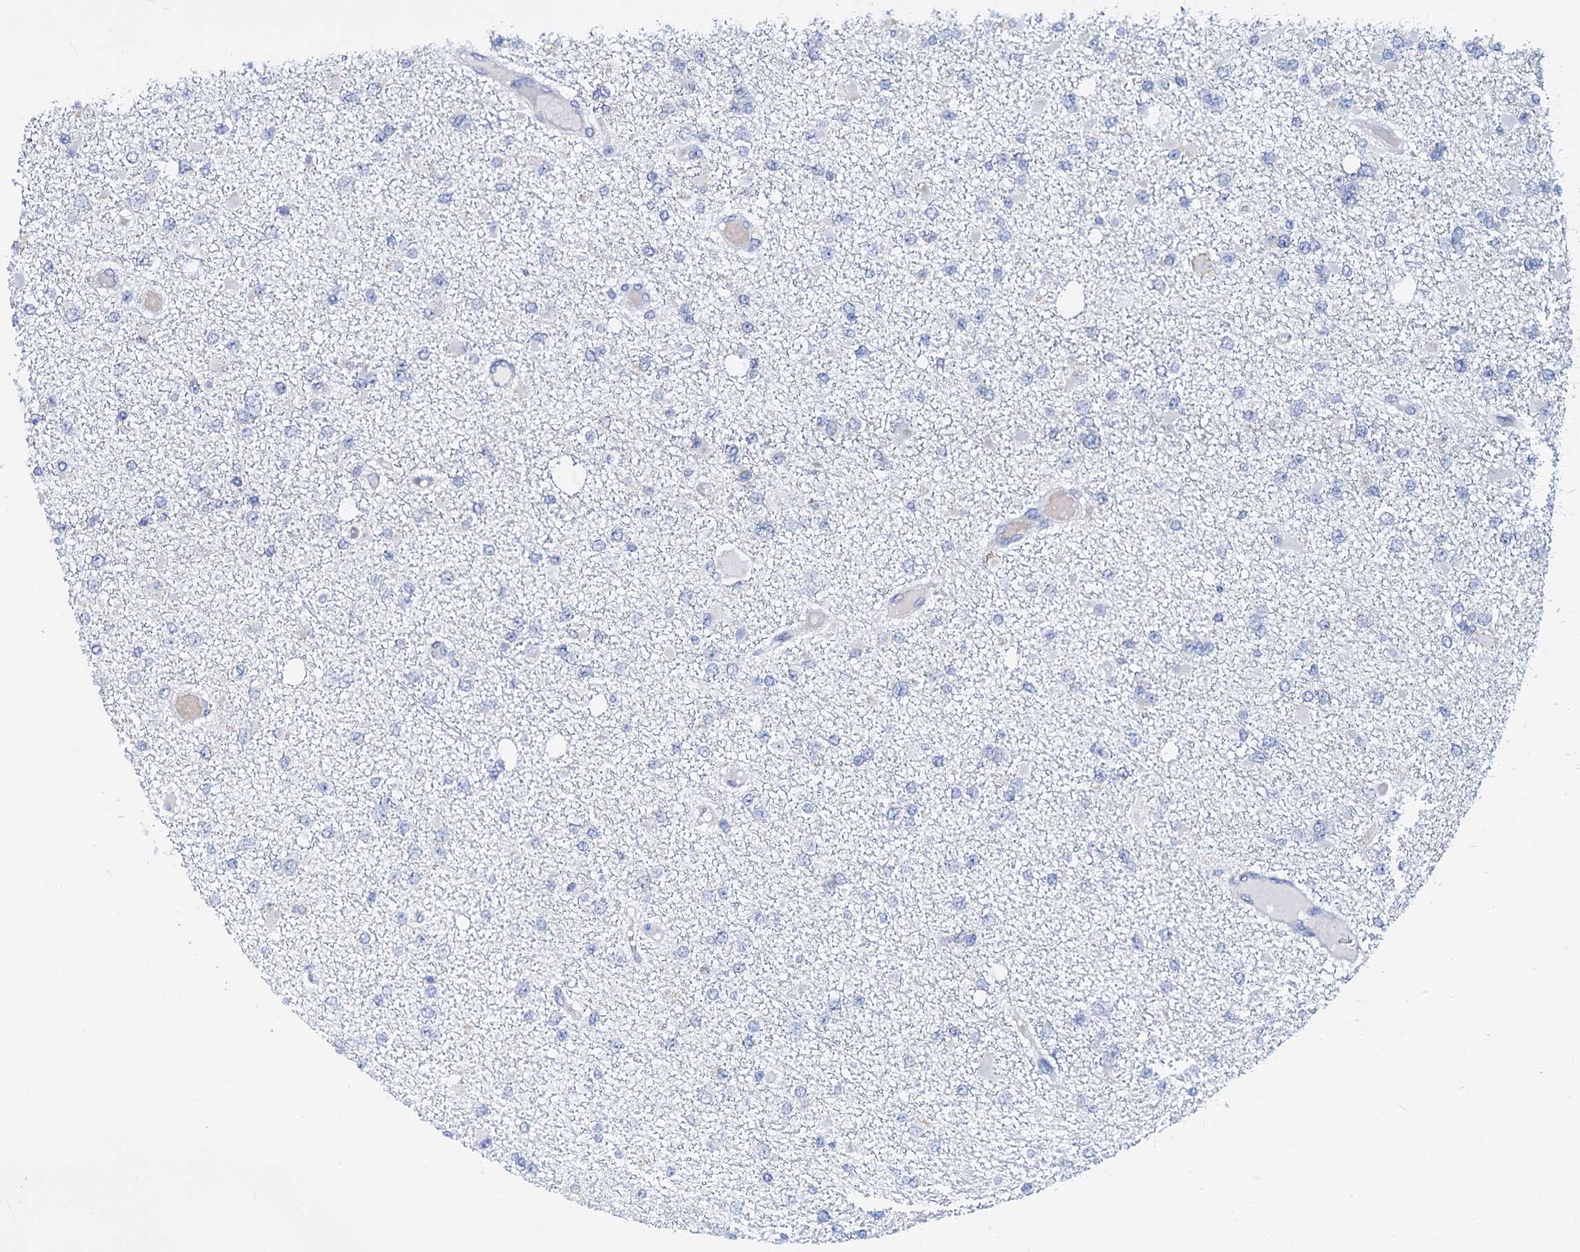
{"staining": {"intensity": "negative", "quantity": "none", "location": "none"}, "tissue": "glioma", "cell_type": "Tumor cells", "image_type": "cancer", "snomed": [{"axis": "morphology", "description": "Glioma, malignant, Low grade"}, {"axis": "topography", "description": "Brain"}], "caption": "Immunohistochemistry of human malignant low-grade glioma shows no expression in tumor cells.", "gene": "SLC37A4", "patient": {"sex": "female", "age": 22}}